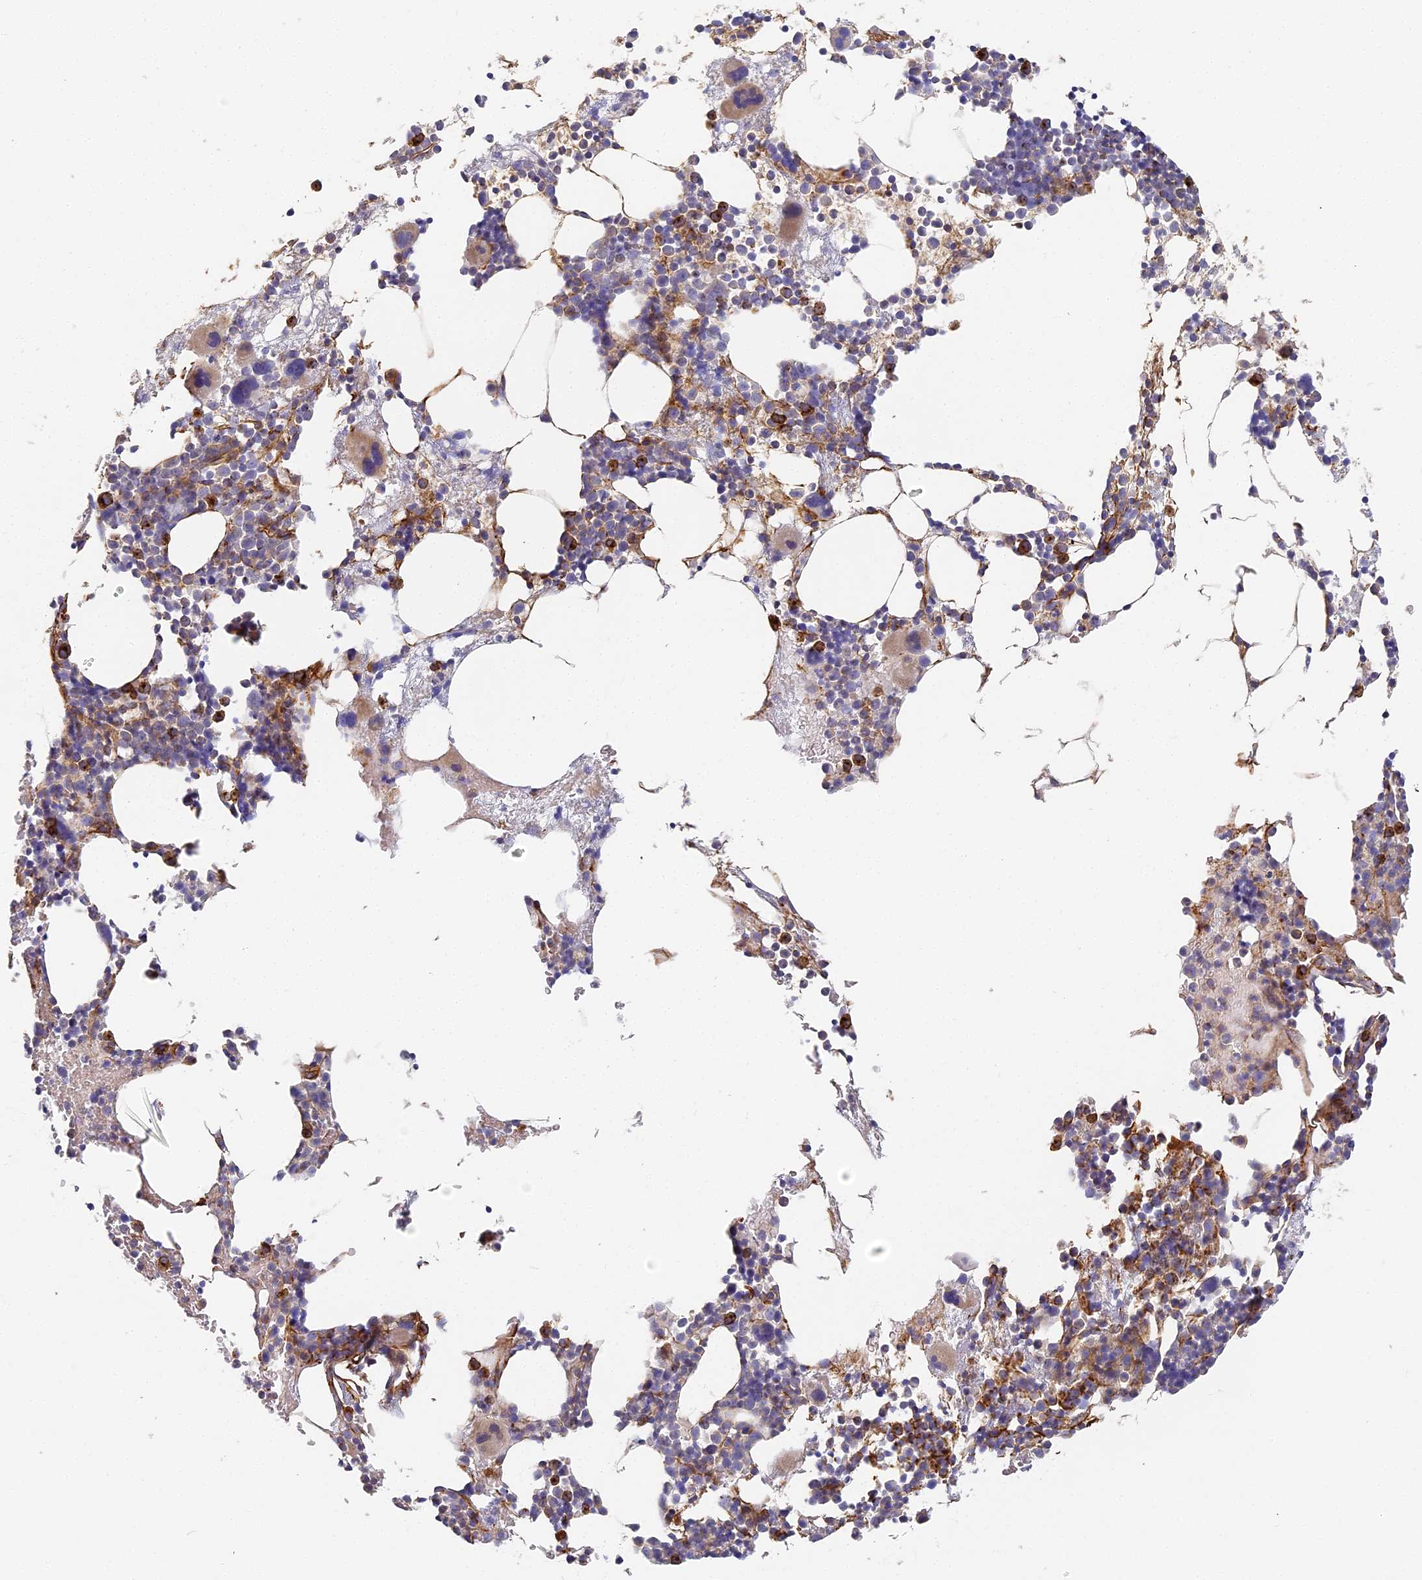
{"staining": {"intensity": "strong", "quantity": "<25%", "location": "cytoplasmic/membranous"}, "tissue": "bone marrow", "cell_type": "Hematopoietic cells", "image_type": "normal", "snomed": [{"axis": "morphology", "description": "Normal tissue, NOS"}, {"axis": "topography", "description": "Bone marrow"}], "caption": "Unremarkable bone marrow was stained to show a protein in brown. There is medium levels of strong cytoplasmic/membranous expression in approximately <25% of hematopoietic cells.", "gene": "CCDC30", "patient": {"sex": "female", "age": 52}}